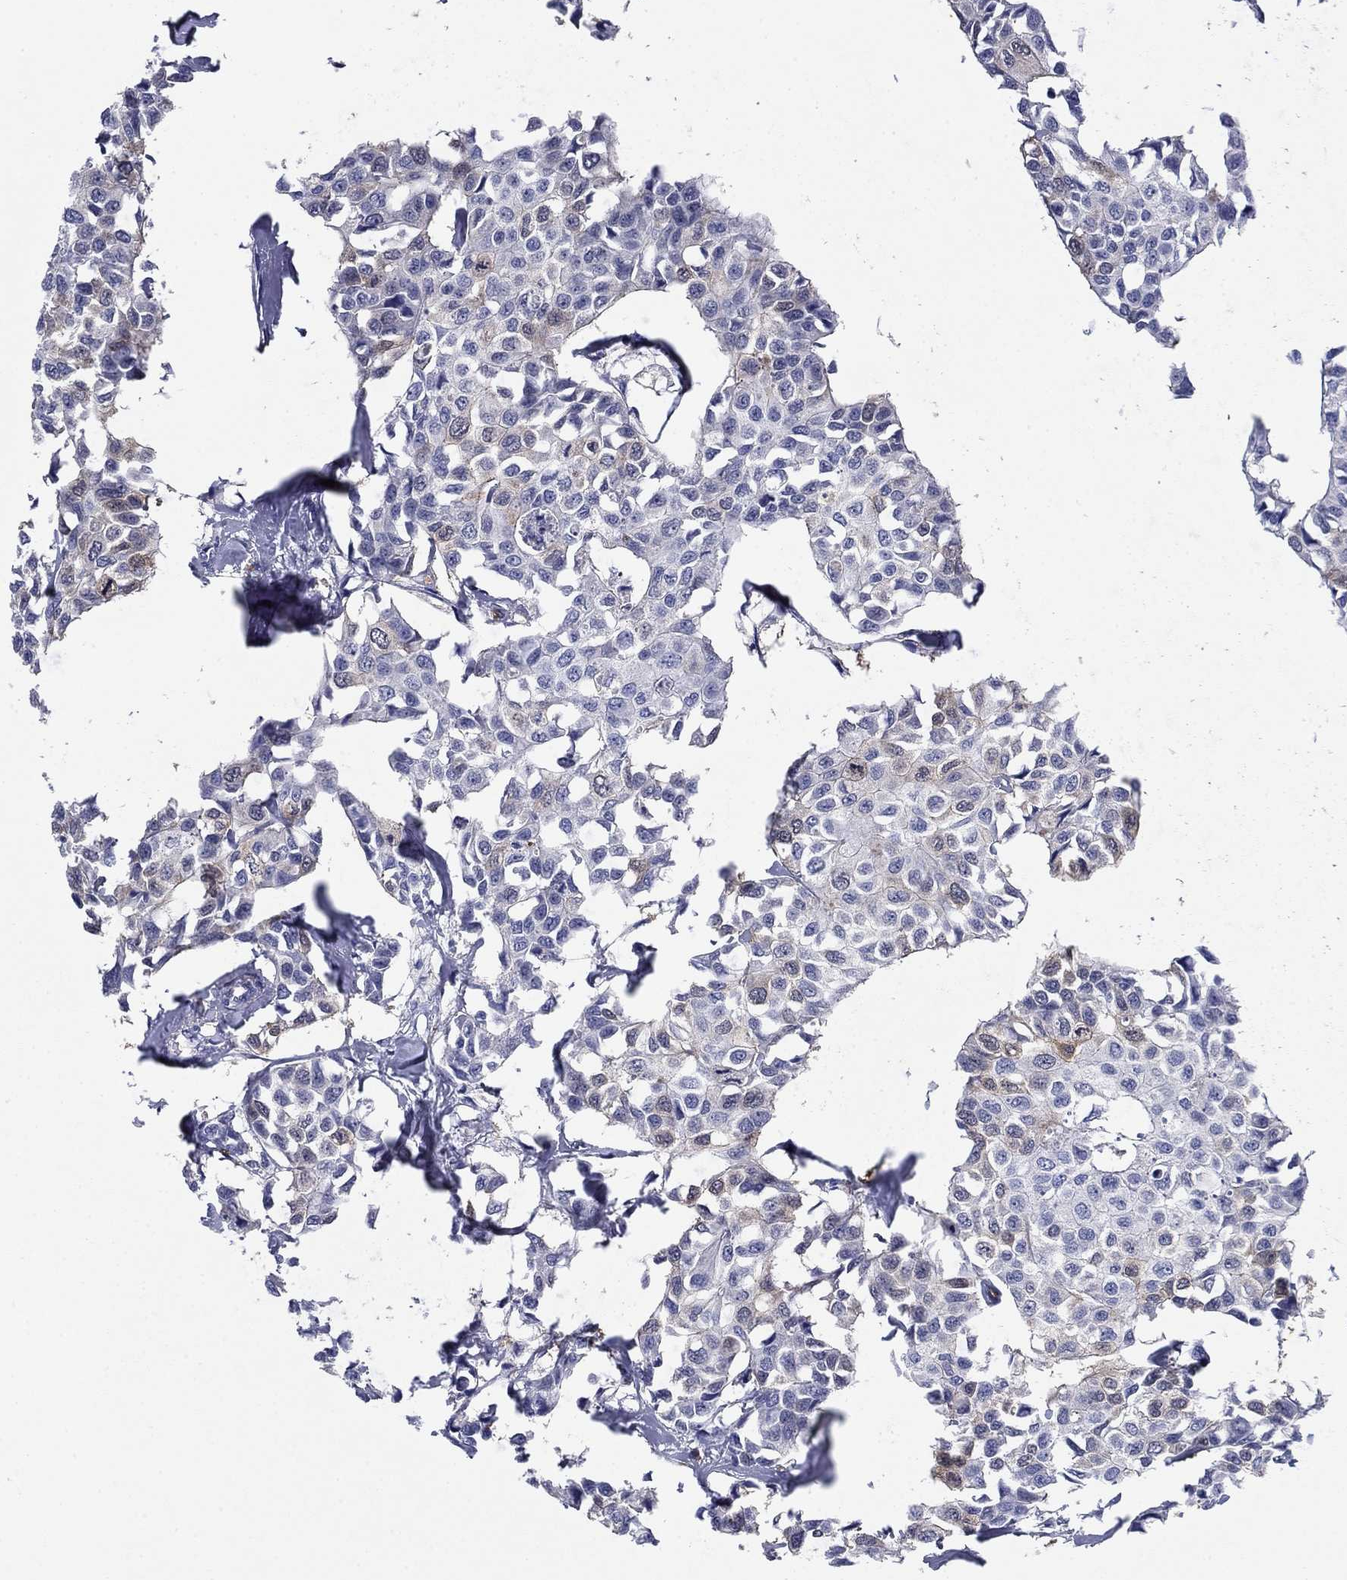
{"staining": {"intensity": "weak", "quantity": "<25%", "location": "cytoplasmic/membranous"}, "tissue": "breast cancer", "cell_type": "Tumor cells", "image_type": "cancer", "snomed": [{"axis": "morphology", "description": "Duct carcinoma"}, {"axis": "topography", "description": "Breast"}], "caption": "Tumor cells are negative for brown protein staining in breast cancer. Brightfield microscopy of immunohistochemistry stained with DAB (brown) and hematoxylin (blue), captured at high magnification.", "gene": "STMN1", "patient": {"sex": "female", "age": 80}}